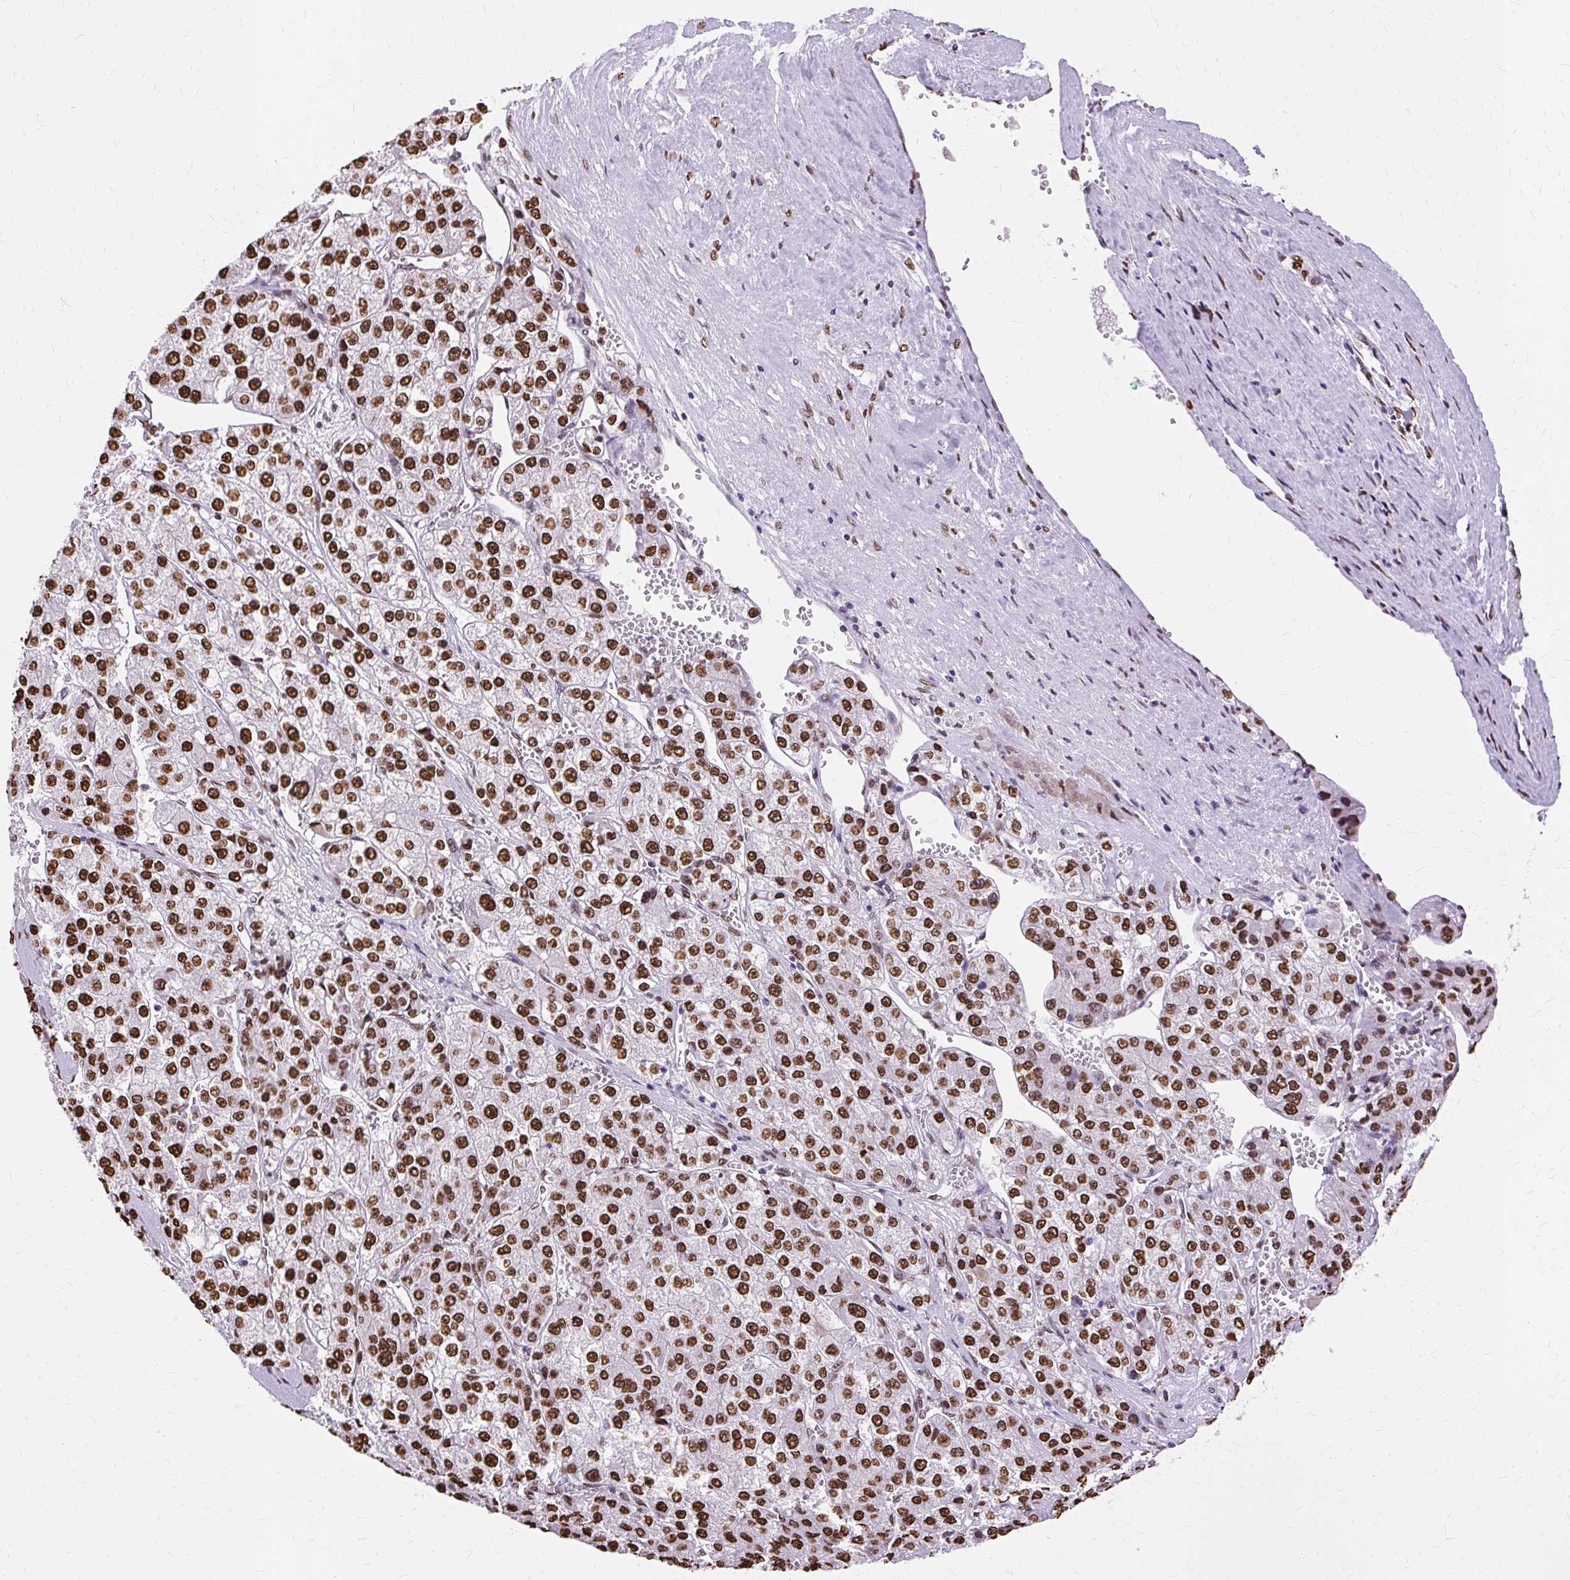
{"staining": {"intensity": "strong", "quantity": ">75%", "location": "nuclear"}, "tissue": "liver cancer", "cell_type": "Tumor cells", "image_type": "cancer", "snomed": [{"axis": "morphology", "description": "Carcinoma, Hepatocellular, NOS"}, {"axis": "topography", "description": "Liver"}], "caption": "Brown immunohistochemical staining in liver hepatocellular carcinoma demonstrates strong nuclear expression in approximately >75% of tumor cells.", "gene": "TMEM184C", "patient": {"sex": "female", "age": 73}}